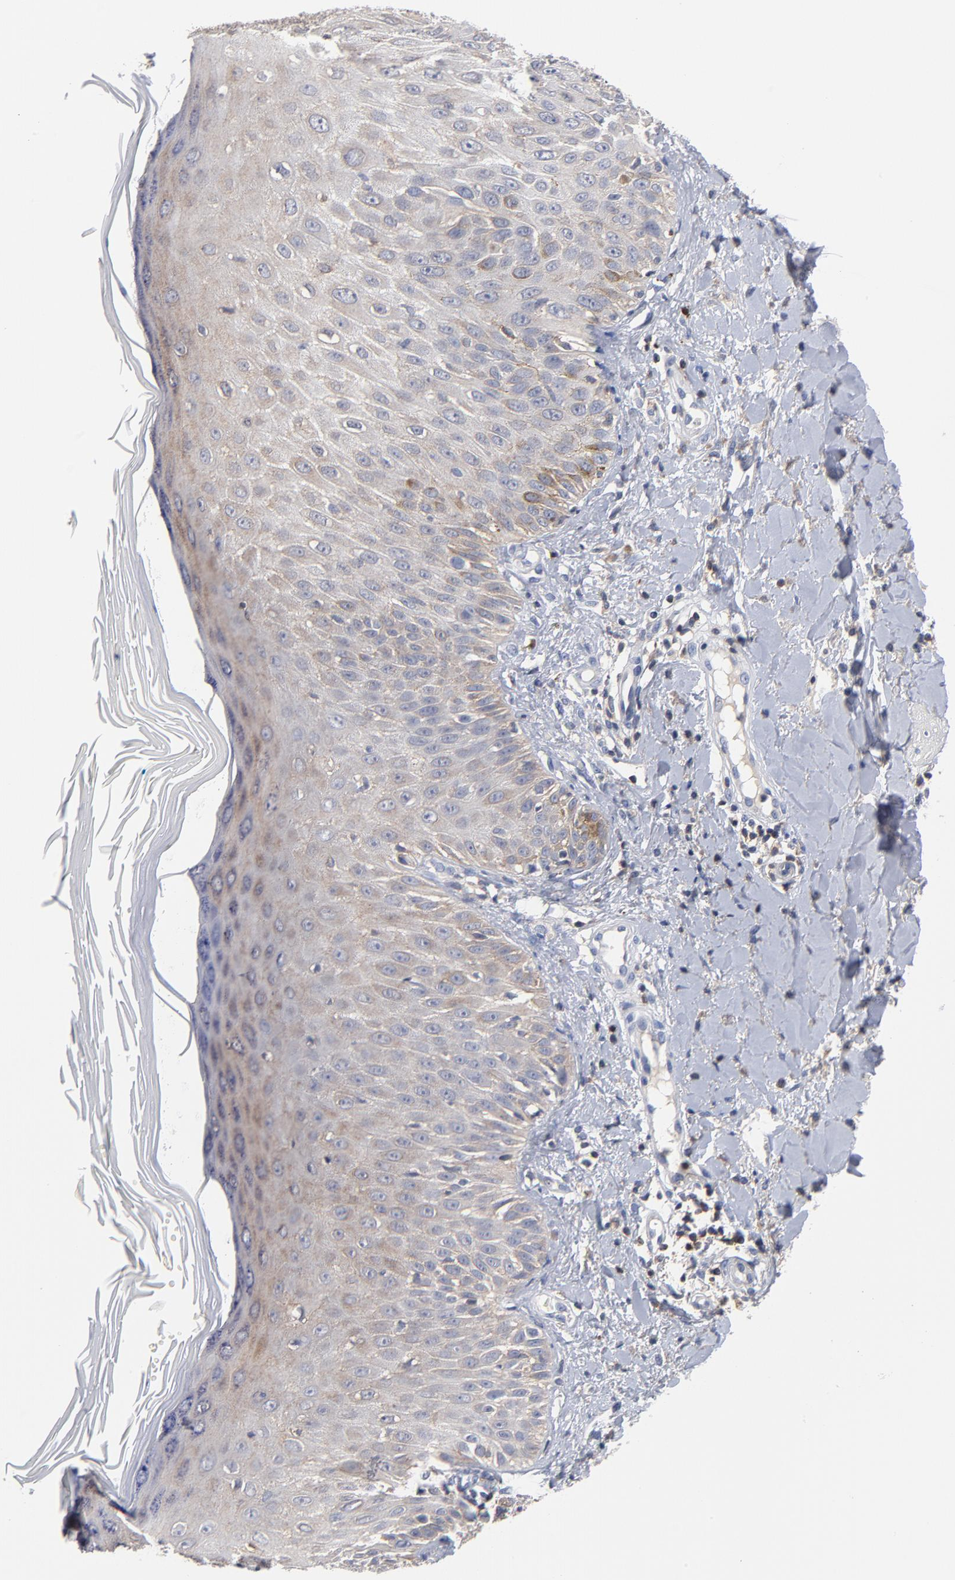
{"staining": {"intensity": "weak", "quantity": ">75%", "location": "cytoplasmic/membranous"}, "tissue": "skin cancer", "cell_type": "Tumor cells", "image_type": "cancer", "snomed": [{"axis": "morphology", "description": "Squamous cell carcinoma, NOS"}, {"axis": "topography", "description": "Skin"}], "caption": "A brown stain highlights weak cytoplasmic/membranous positivity of a protein in skin cancer (squamous cell carcinoma) tumor cells. The staining was performed using DAB to visualize the protein expression in brown, while the nuclei were stained in blue with hematoxylin (Magnification: 20x).", "gene": "PDLIM2", "patient": {"sex": "male", "age": 24}}